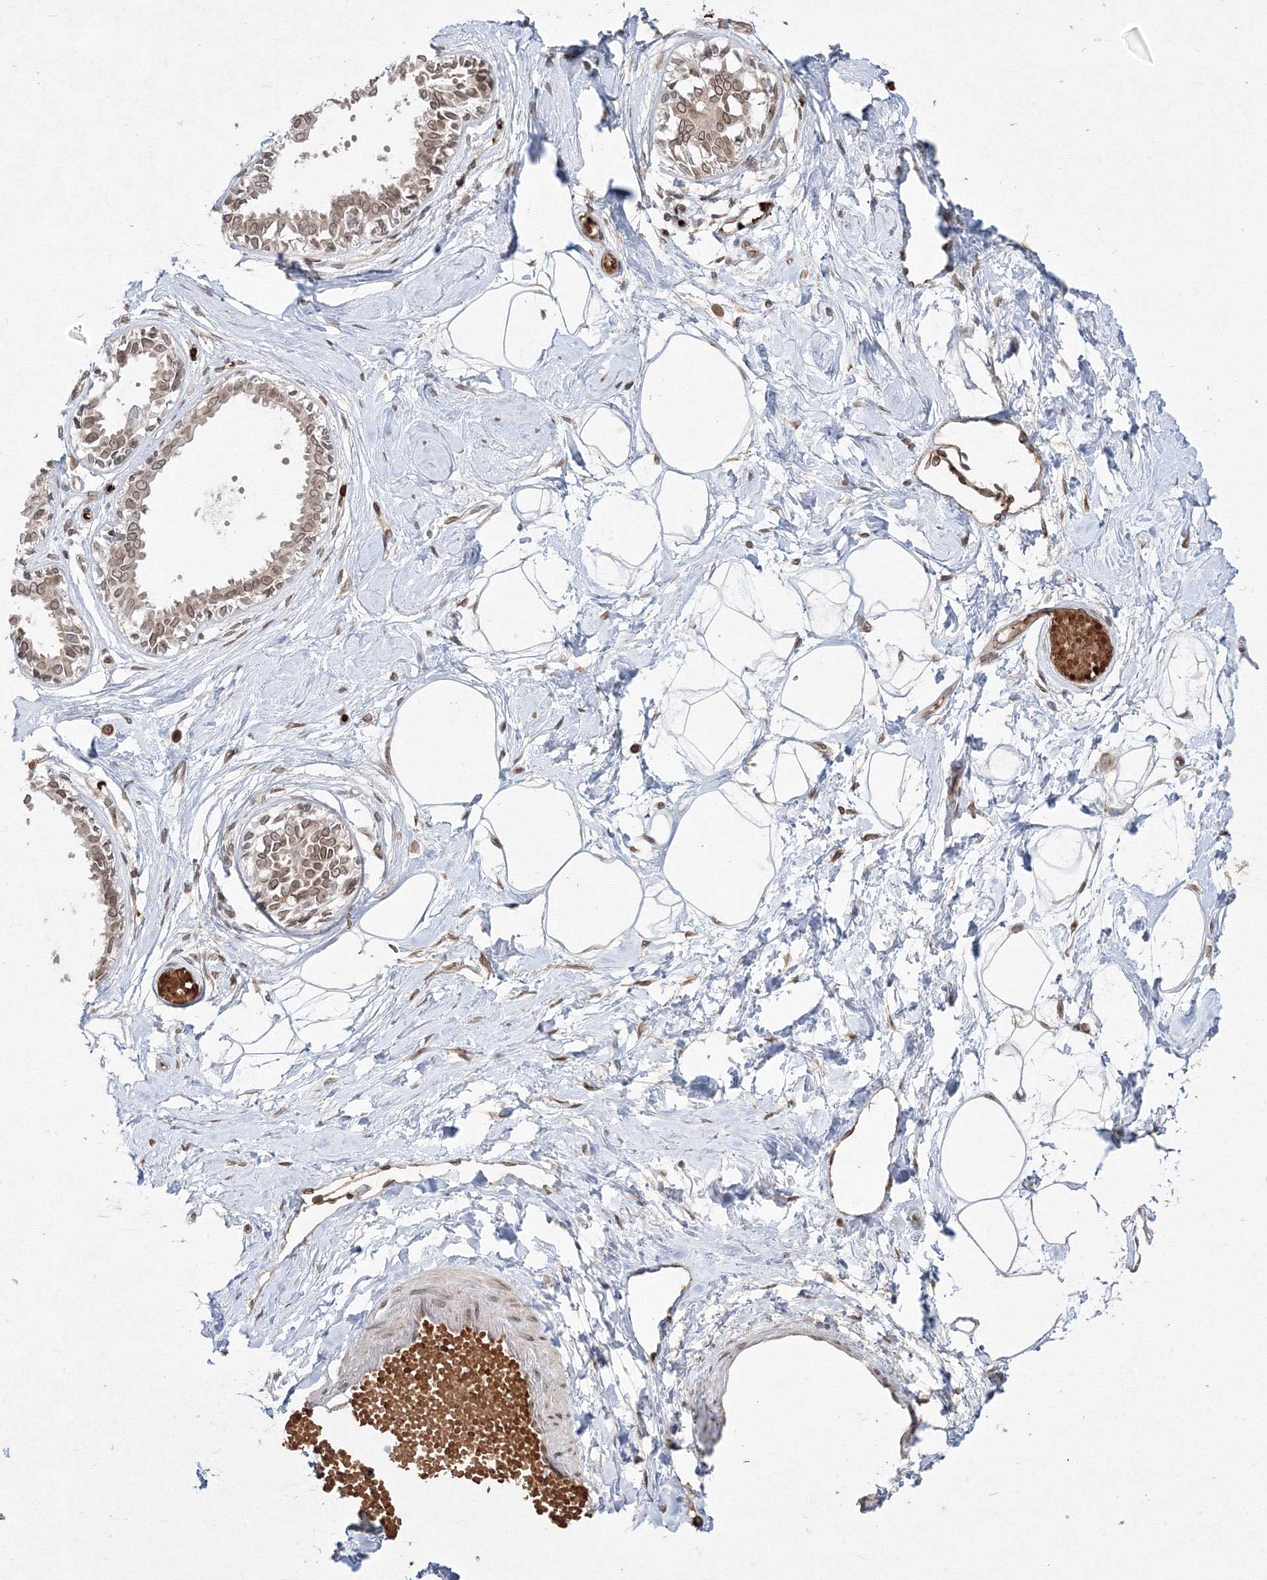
{"staining": {"intensity": "moderate", "quantity": "25%-75%", "location": "cytoplasmic/membranous,nuclear"}, "tissue": "breast", "cell_type": "Adipocytes", "image_type": "normal", "snomed": [{"axis": "morphology", "description": "Normal tissue, NOS"}, {"axis": "topography", "description": "Breast"}], "caption": "Immunohistochemical staining of unremarkable breast exhibits 25%-75% levels of moderate cytoplasmic/membranous,nuclear protein positivity in about 25%-75% of adipocytes.", "gene": "DNAJB2", "patient": {"sex": "female", "age": 45}}